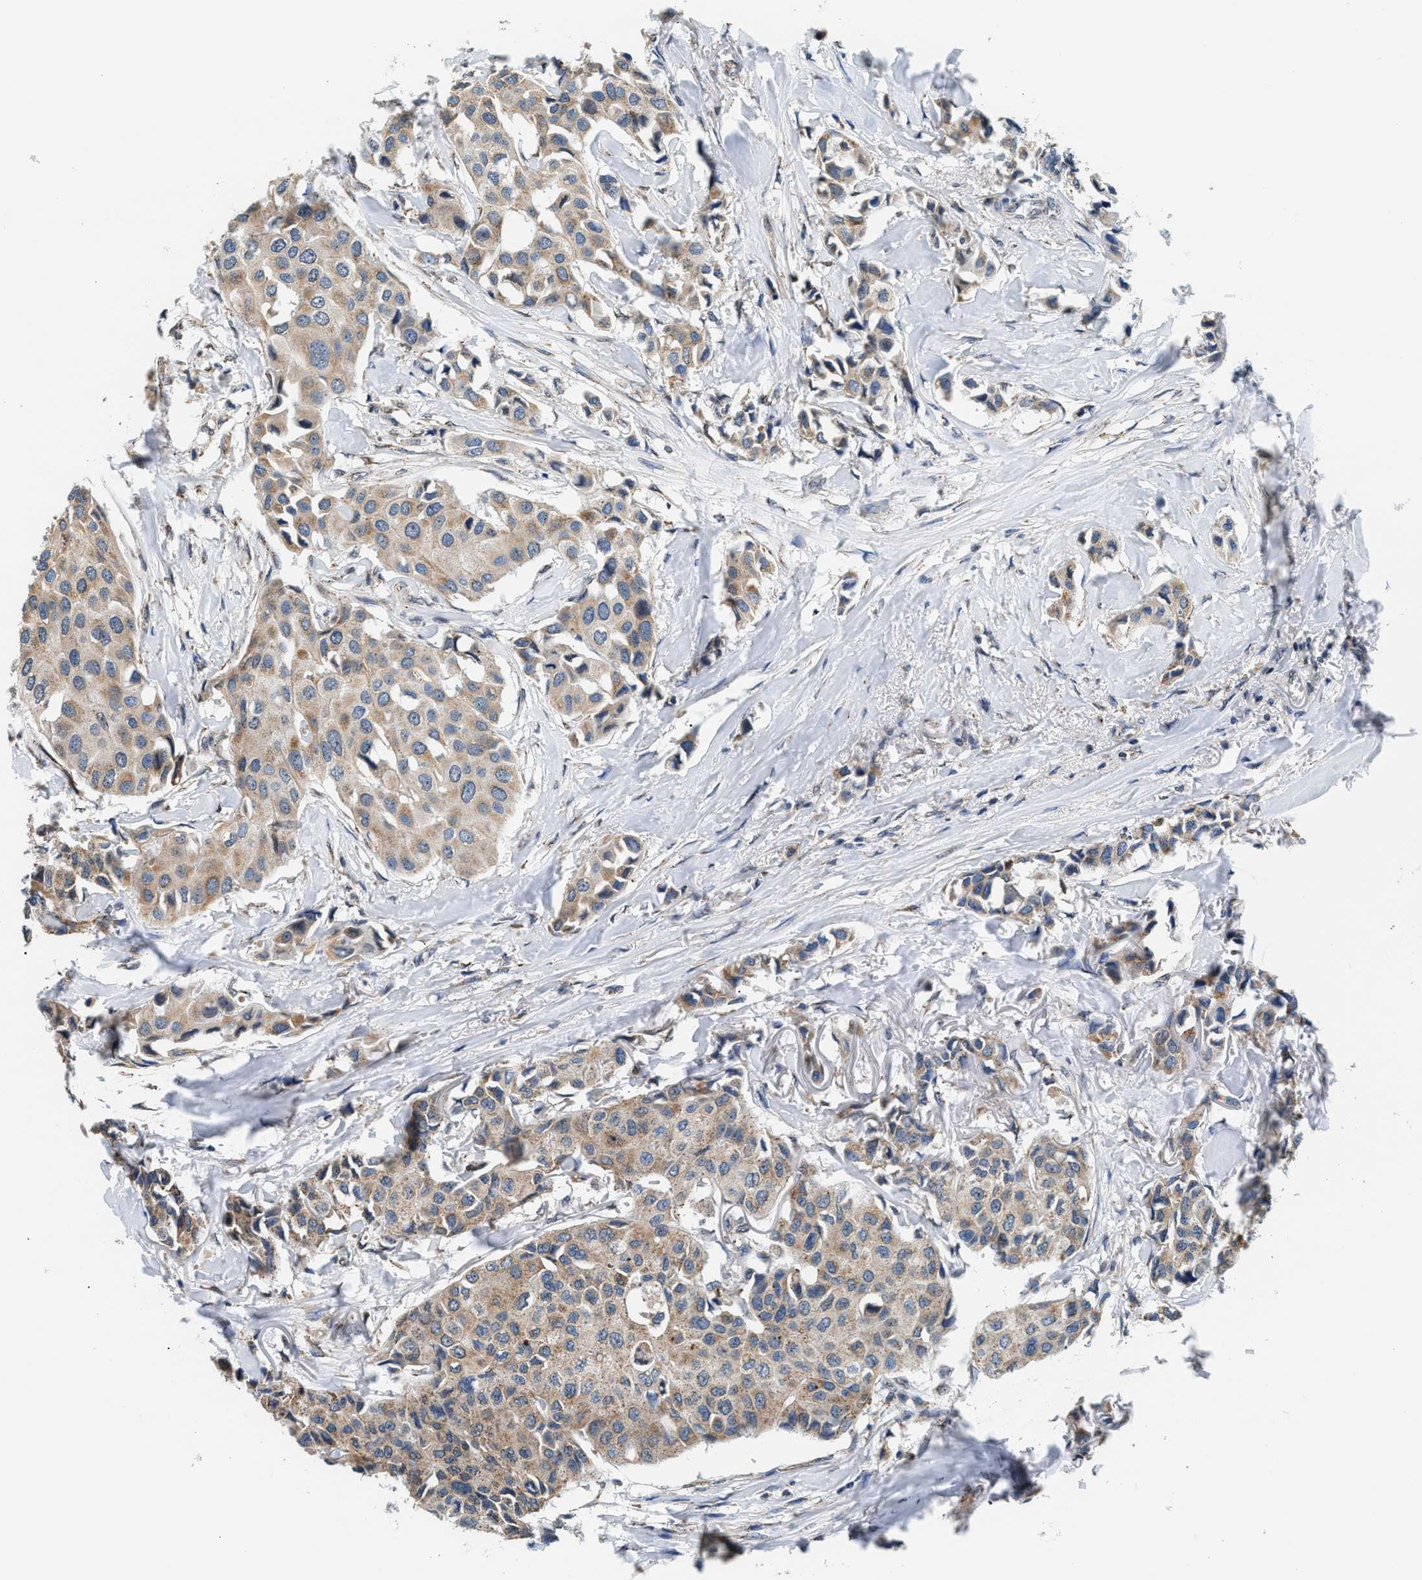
{"staining": {"intensity": "weak", "quantity": ">75%", "location": "cytoplasmic/membranous"}, "tissue": "breast cancer", "cell_type": "Tumor cells", "image_type": "cancer", "snomed": [{"axis": "morphology", "description": "Duct carcinoma"}, {"axis": "topography", "description": "Breast"}], "caption": "Weak cytoplasmic/membranous protein staining is seen in about >75% of tumor cells in intraductal carcinoma (breast).", "gene": "KCNMB2", "patient": {"sex": "female", "age": 80}}